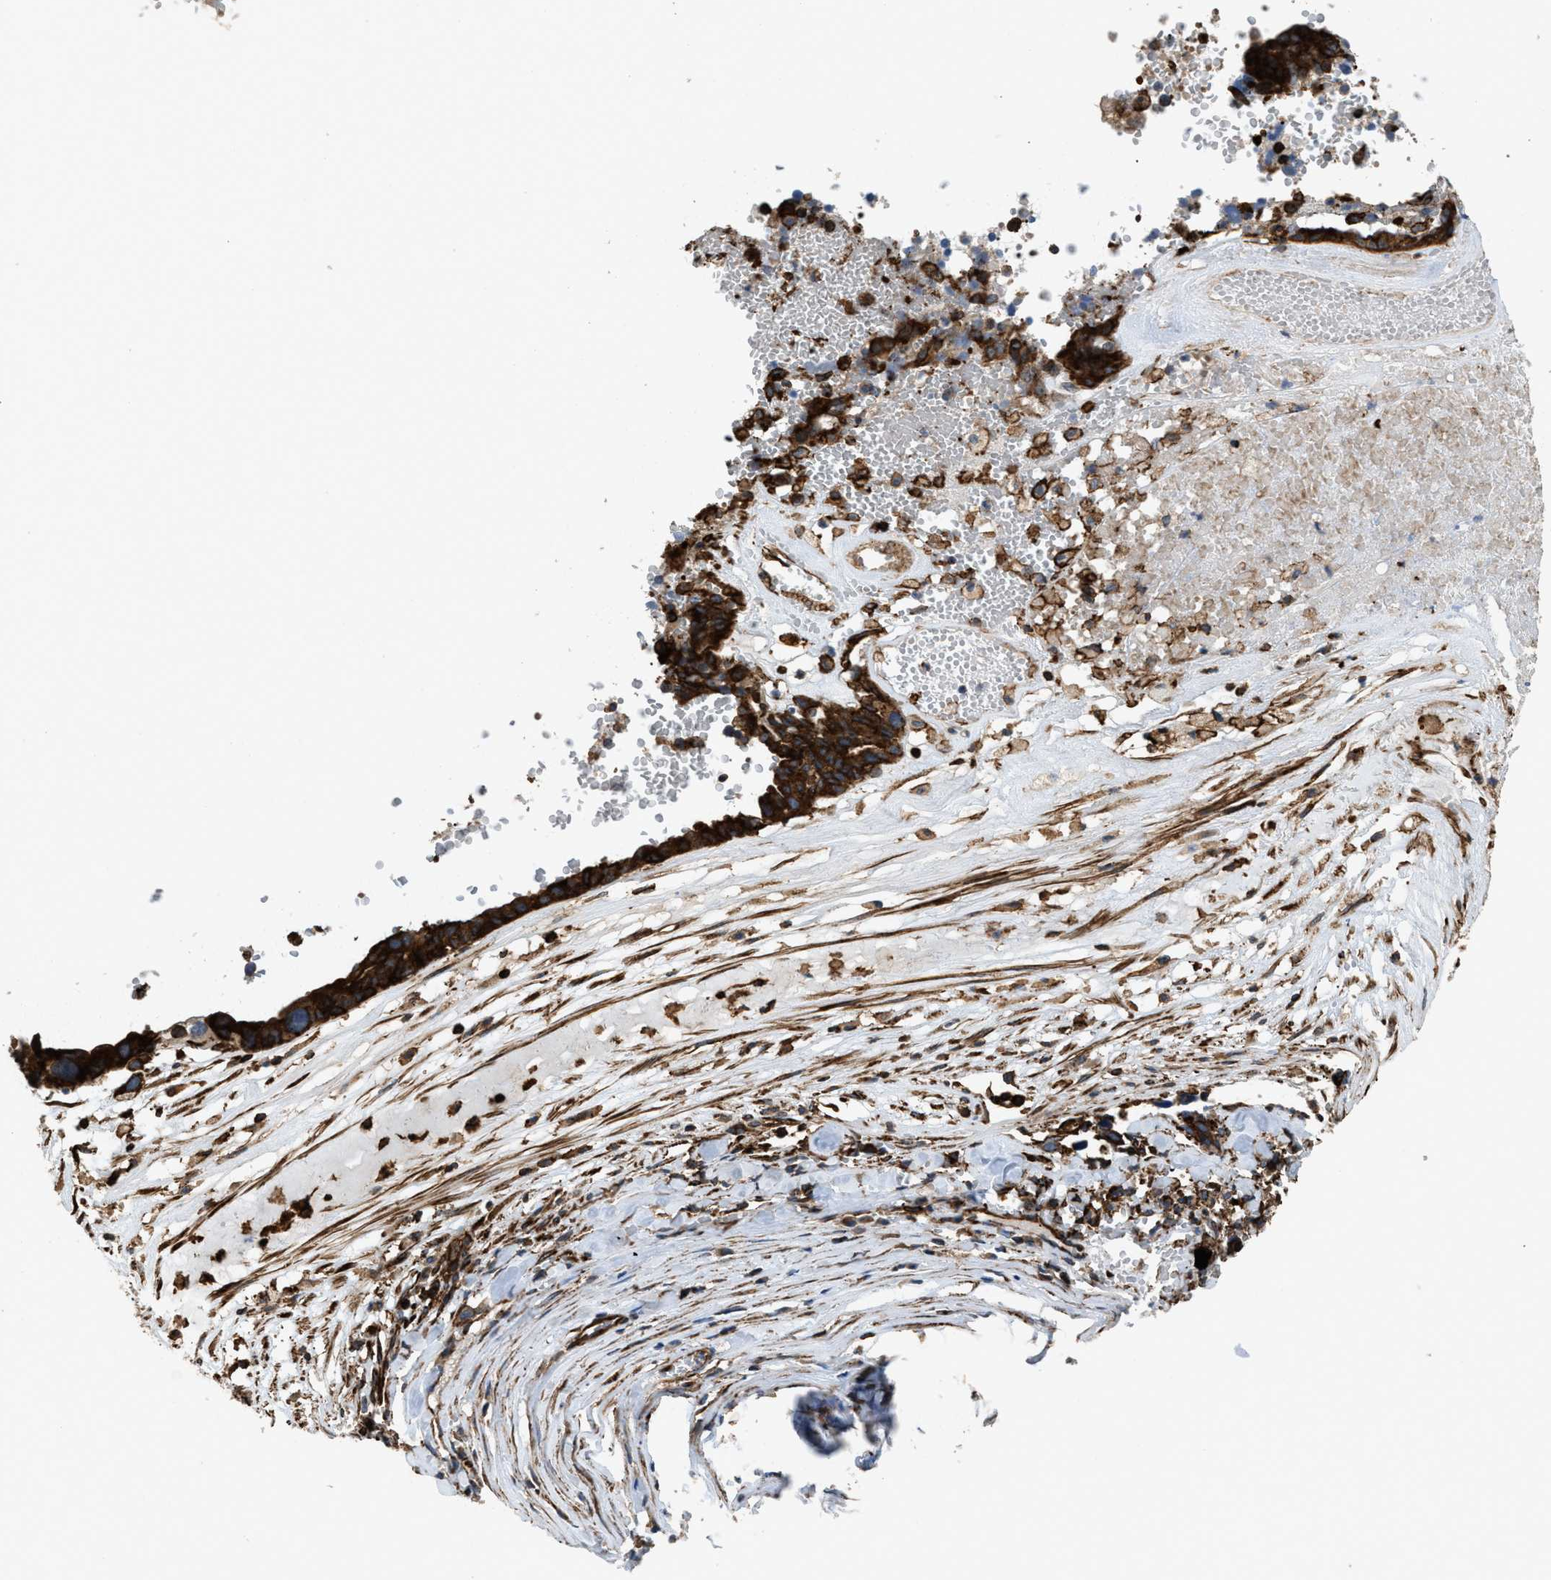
{"staining": {"intensity": "strong", "quantity": ">75%", "location": "cytoplasmic/membranous"}, "tissue": "ovarian cancer", "cell_type": "Tumor cells", "image_type": "cancer", "snomed": [{"axis": "morphology", "description": "Cystadenocarcinoma, serous, NOS"}, {"axis": "topography", "description": "Ovary"}], "caption": "Brown immunohistochemical staining in human serous cystadenocarcinoma (ovarian) reveals strong cytoplasmic/membranous staining in approximately >75% of tumor cells.", "gene": "EGLN1", "patient": {"sex": "female", "age": 59}}